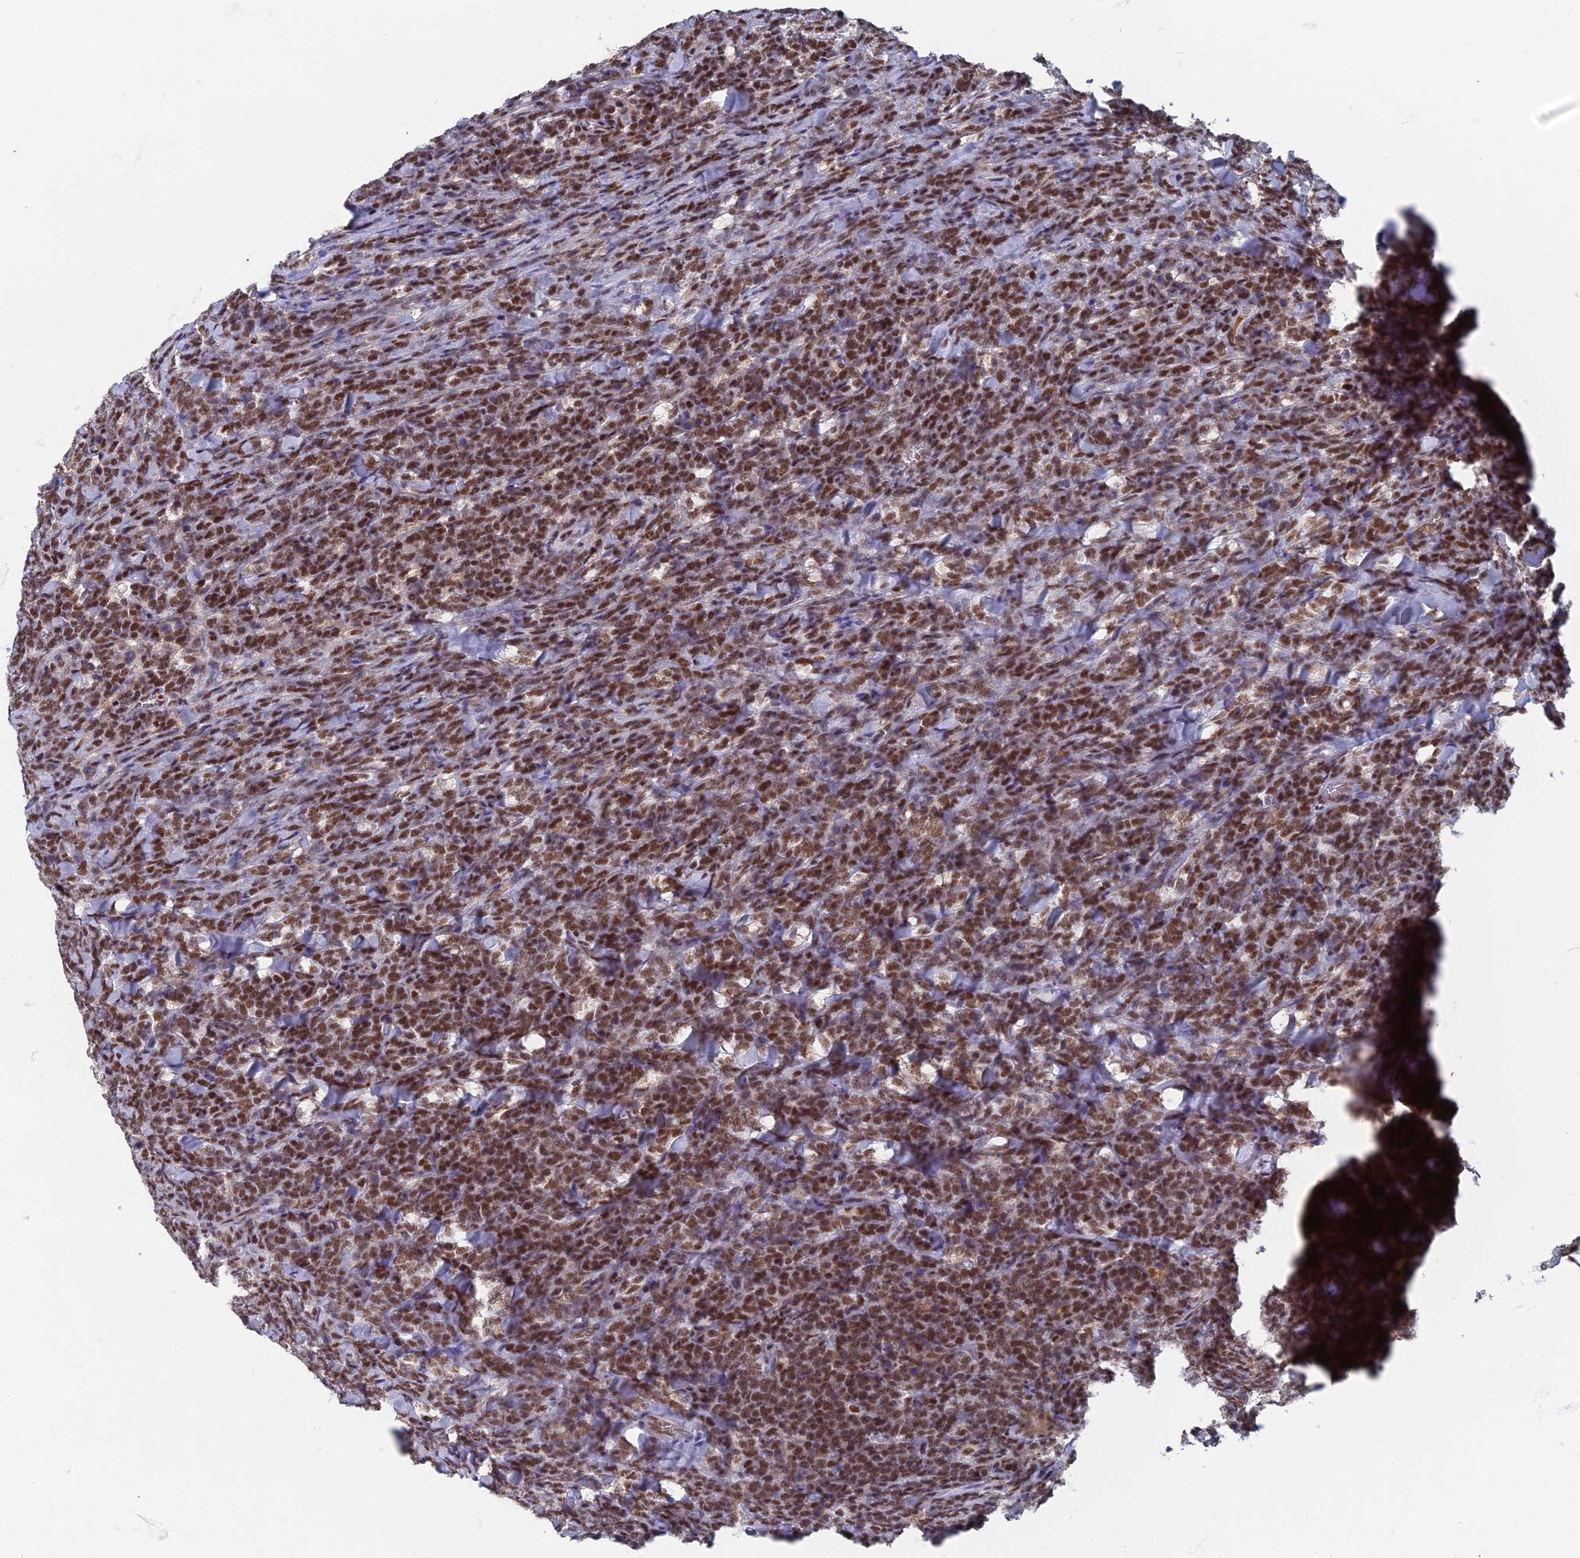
{"staining": {"intensity": "moderate", "quantity": "25%-75%", "location": "nuclear"}, "tissue": "lymphoma", "cell_type": "Tumor cells", "image_type": "cancer", "snomed": [{"axis": "morphology", "description": "Malignant lymphoma, non-Hodgkin's type, High grade"}, {"axis": "topography", "description": "Small intestine"}], "caption": "A micrograph of high-grade malignant lymphoma, non-Hodgkin's type stained for a protein demonstrates moderate nuclear brown staining in tumor cells.", "gene": "TAF13", "patient": {"sex": "male", "age": 8}}